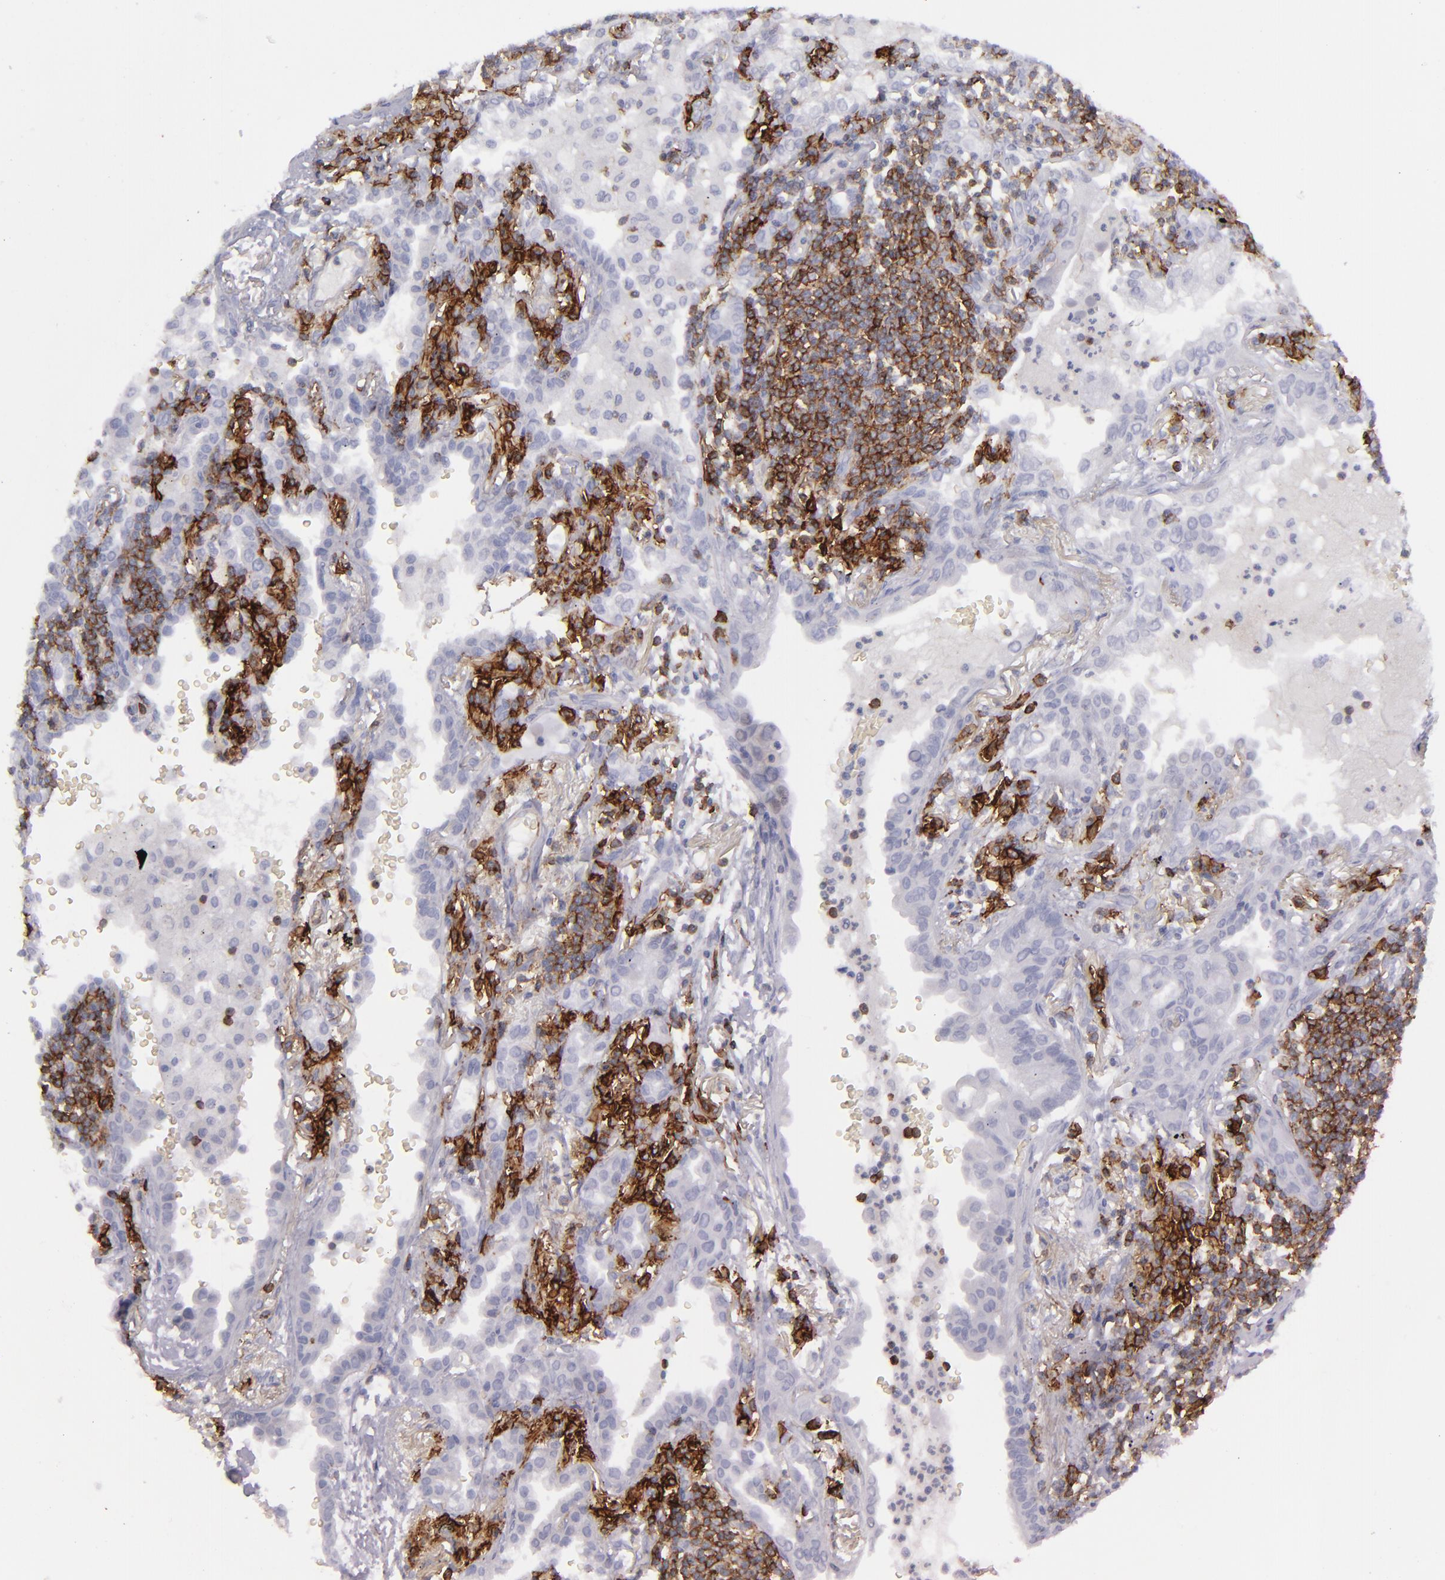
{"staining": {"intensity": "negative", "quantity": "none", "location": "none"}, "tissue": "lung cancer", "cell_type": "Tumor cells", "image_type": "cancer", "snomed": [{"axis": "morphology", "description": "Adenocarcinoma, NOS"}, {"axis": "topography", "description": "Lung"}], "caption": "Lung cancer was stained to show a protein in brown. There is no significant positivity in tumor cells.", "gene": "CD27", "patient": {"sex": "female", "age": 50}}